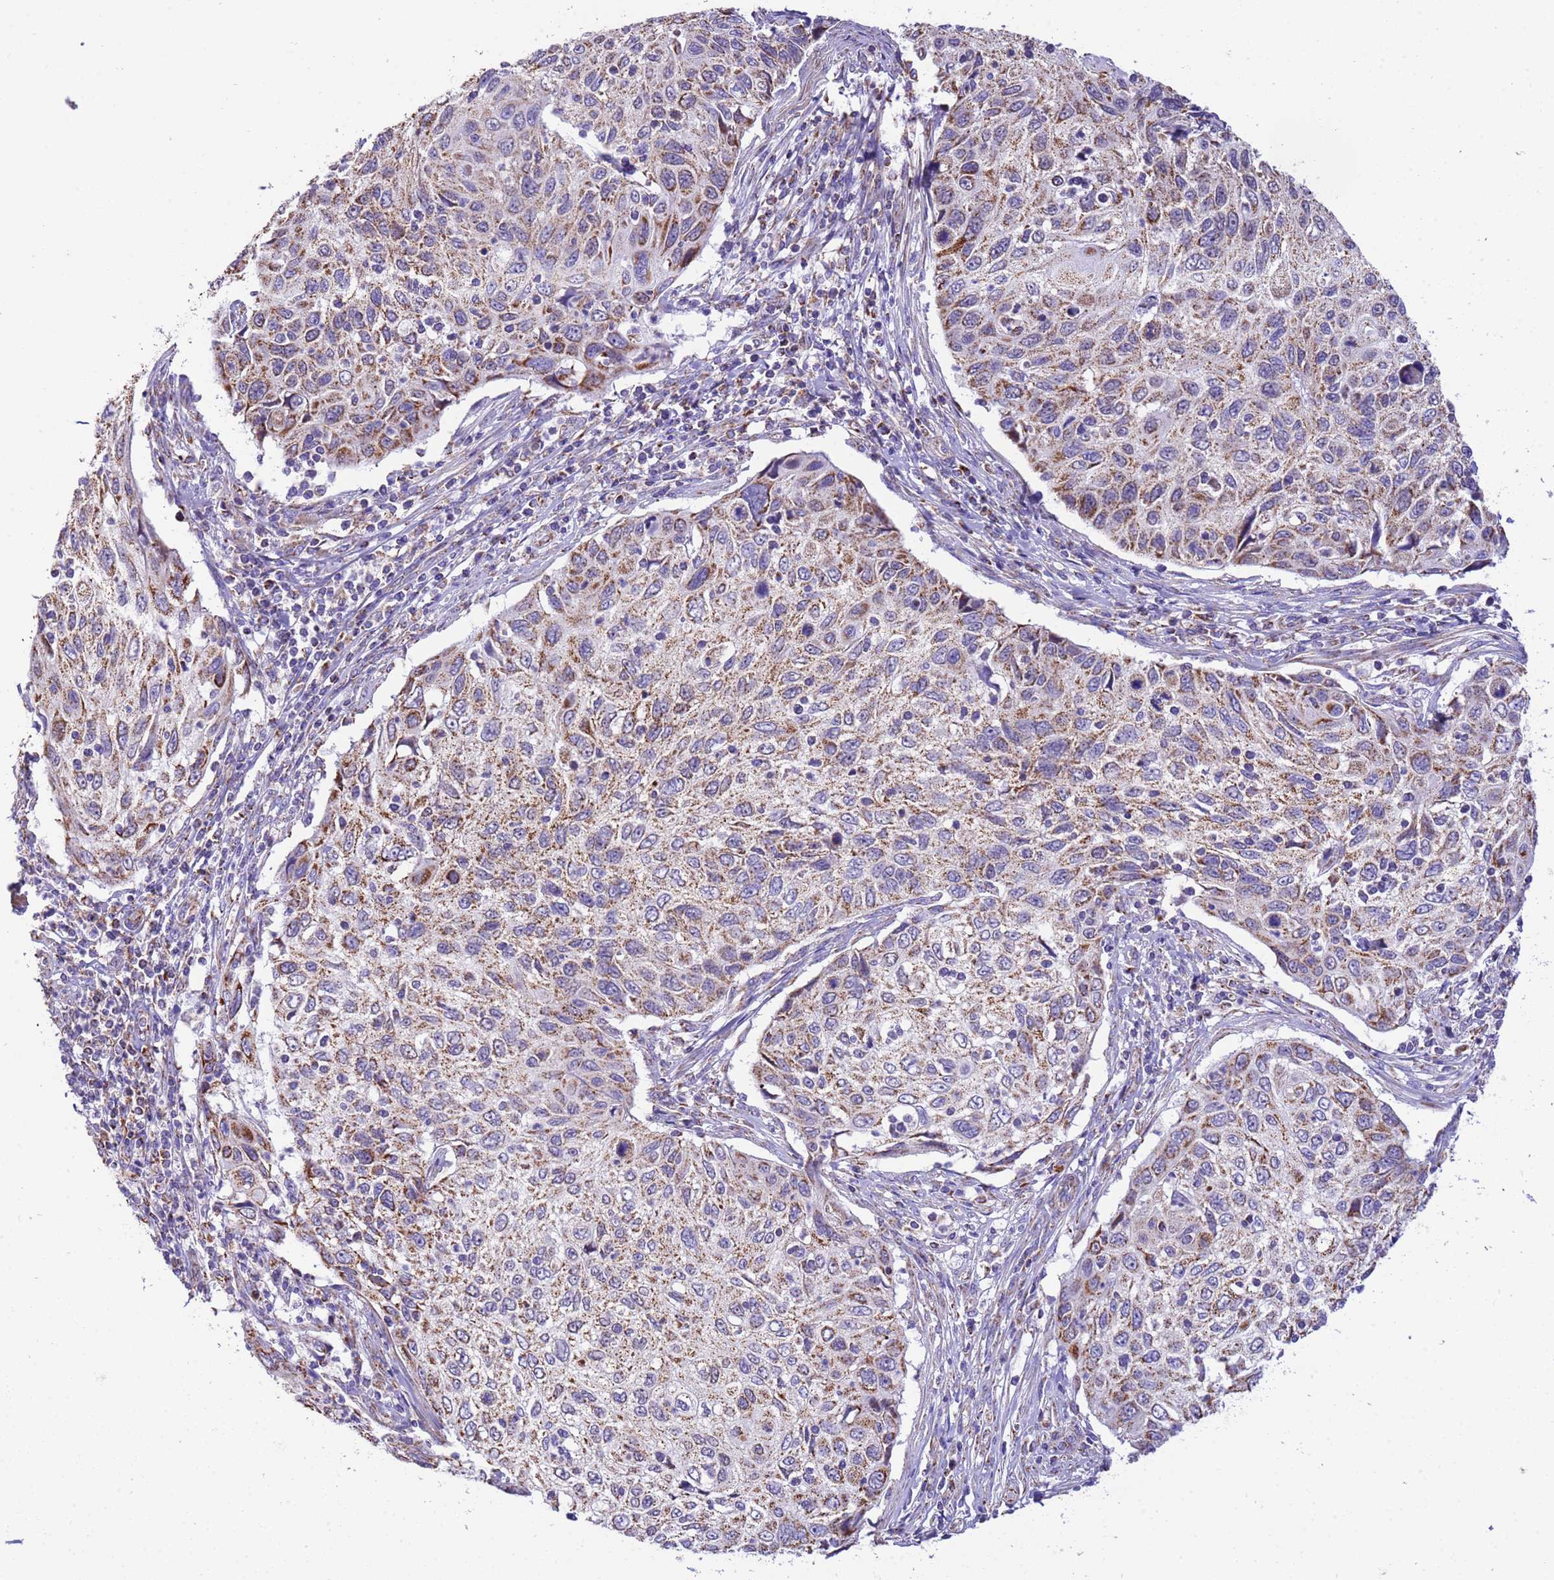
{"staining": {"intensity": "moderate", "quantity": ">75%", "location": "cytoplasmic/membranous"}, "tissue": "cervical cancer", "cell_type": "Tumor cells", "image_type": "cancer", "snomed": [{"axis": "morphology", "description": "Squamous cell carcinoma, NOS"}, {"axis": "topography", "description": "Cervix"}], "caption": "Immunohistochemistry of cervical squamous cell carcinoma exhibits medium levels of moderate cytoplasmic/membranous expression in approximately >75% of tumor cells.", "gene": "RNF165", "patient": {"sex": "female", "age": 70}}